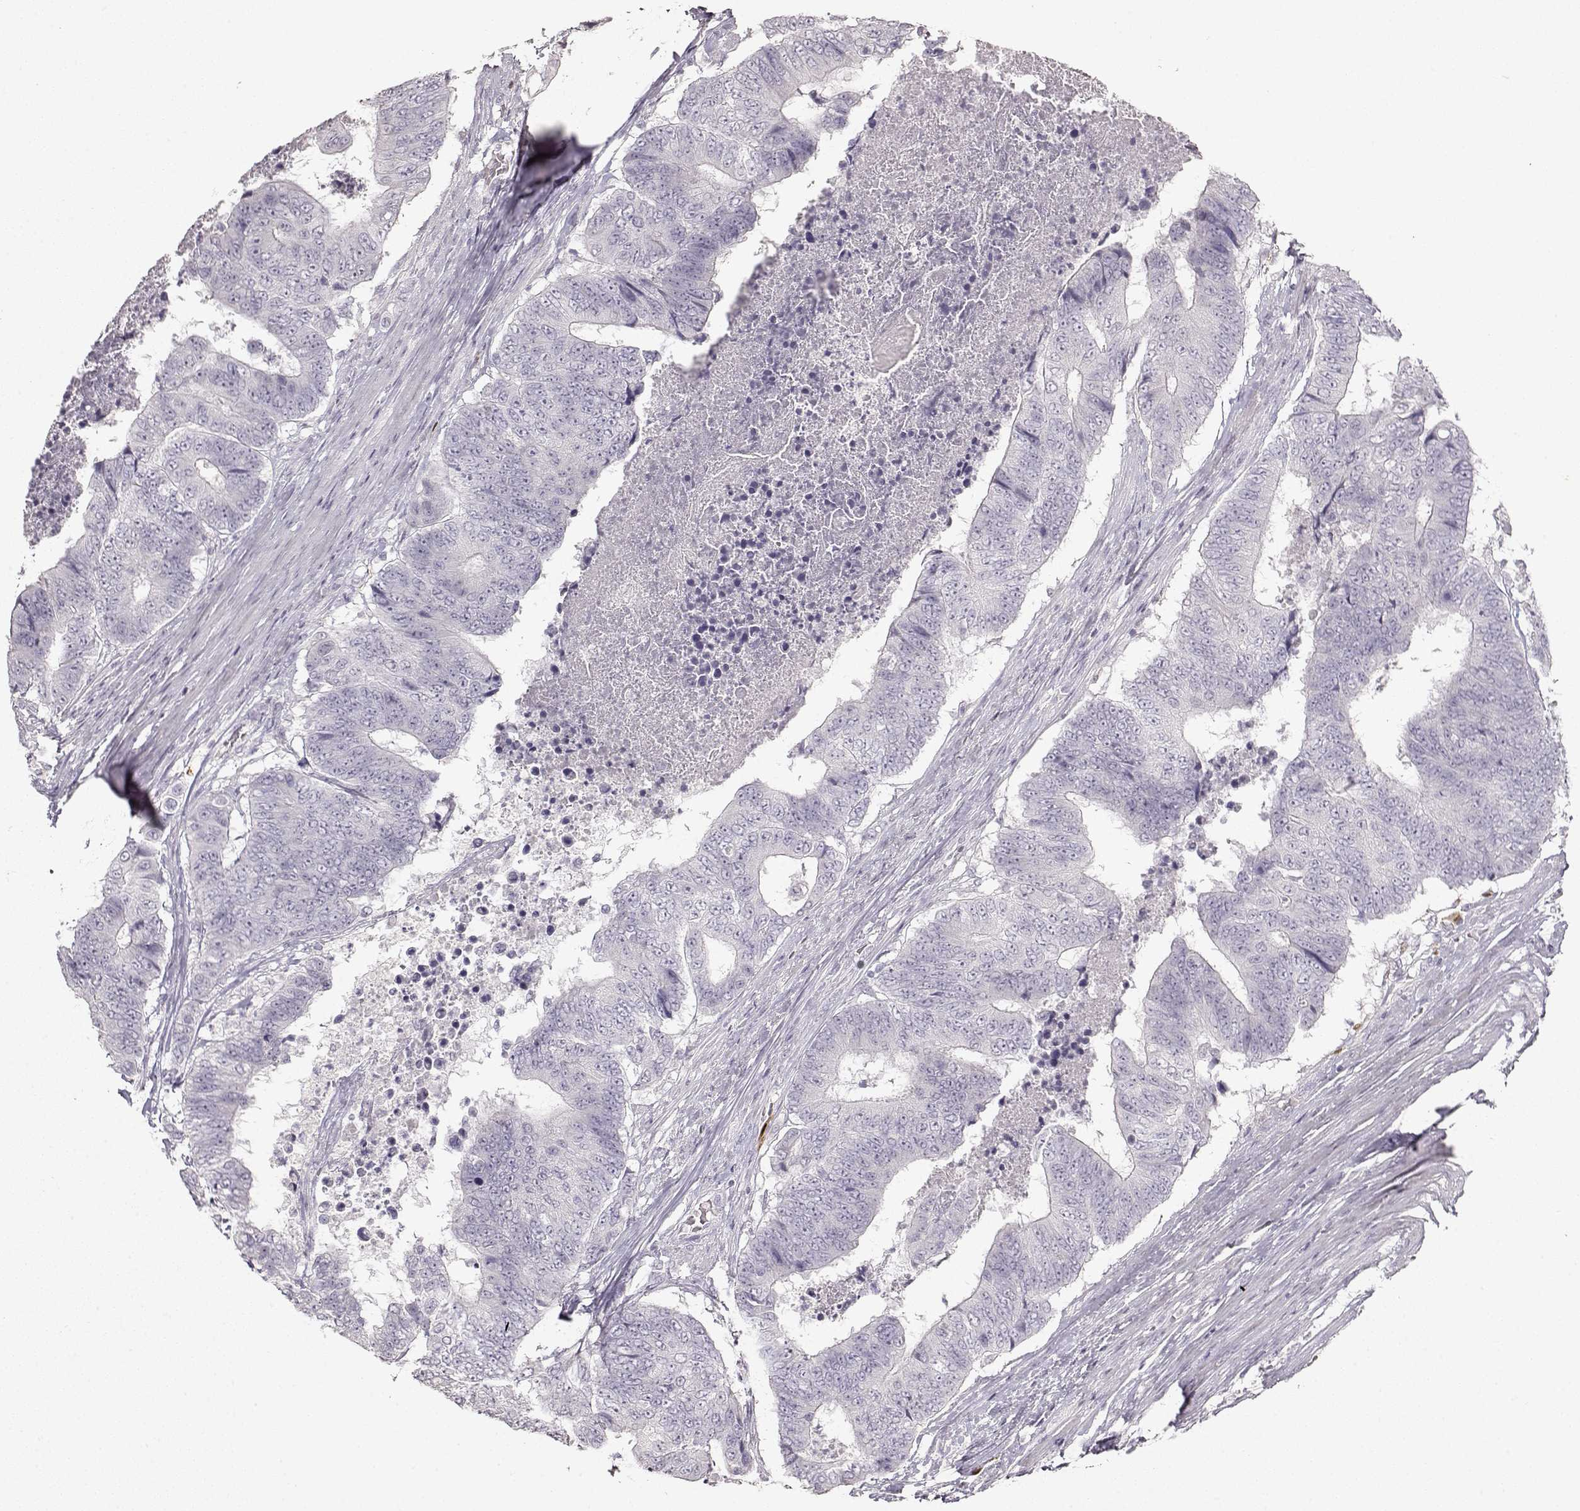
{"staining": {"intensity": "negative", "quantity": "none", "location": "none"}, "tissue": "colorectal cancer", "cell_type": "Tumor cells", "image_type": "cancer", "snomed": [{"axis": "morphology", "description": "Adenocarcinoma, NOS"}, {"axis": "topography", "description": "Colon"}], "caption": "High magnification brightfield microscopy of adenocarcinoma (colorectal) stained with DAB (brown) and counterstained with hematoxylin (blue): tumor cells show no significant staining.", "gene": "S100B", "patient": {"sex": "female", "age": 48}}